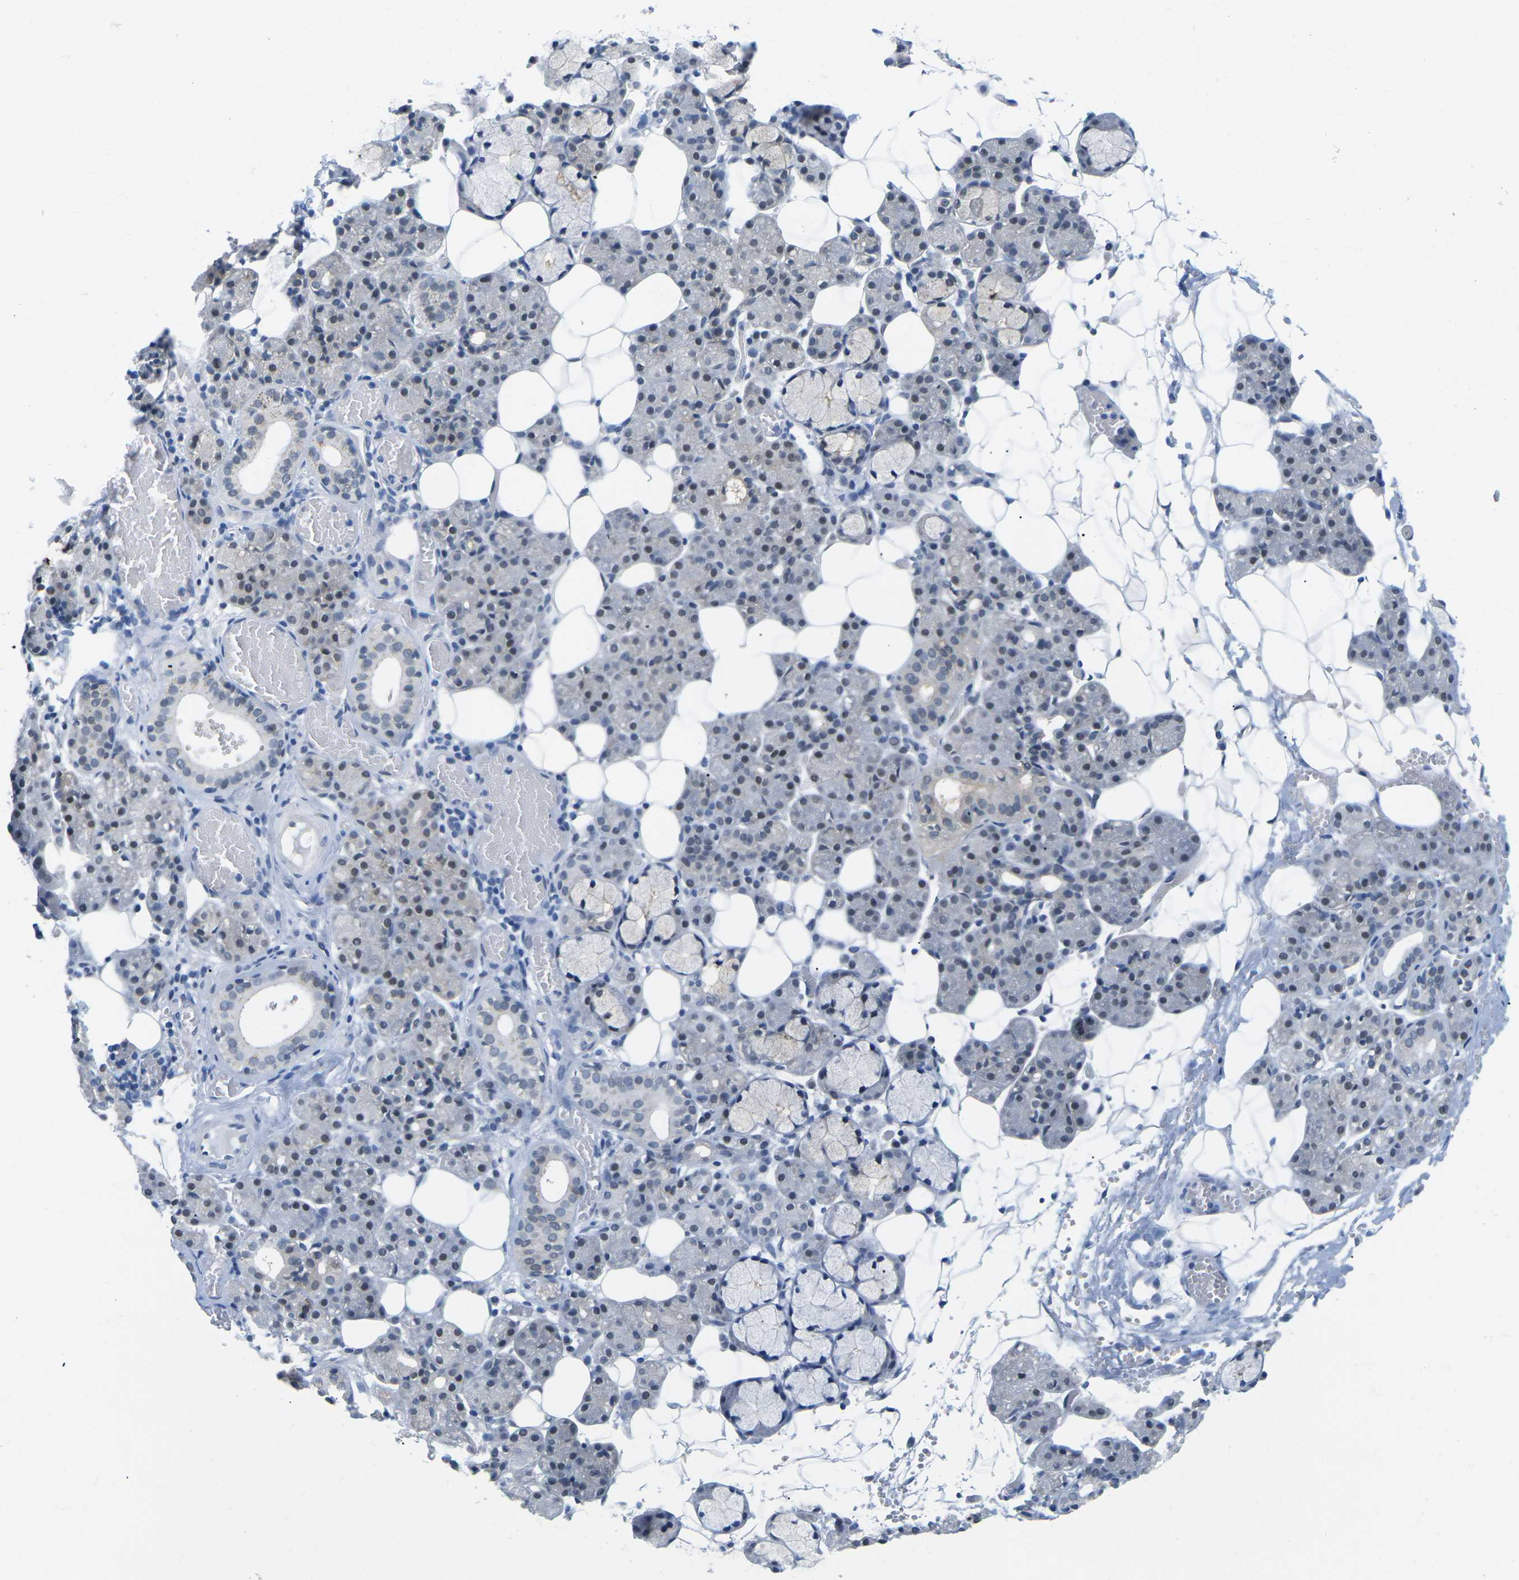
{"staining": {"intensity": "moderate", "quantity": "25%-75%", "location": "nuclear"}, "tissue": "salivary gland", "cell_type": "Glandular cells", "image_type": "normal", "snomed": [{"axis": "morphology", "description": "Normal tissue, NOS"}, {"axis": "topography", "description": "Salivary gland"}], "caption": "IHC histopathology image of benign salivary gland: salivary gland stained using immunohistochemistry (IHC) reveals medium levels of moderate protein expression localized specifically in the nuclear of glandular cells, appearing as a nuclear brown color.", "gene": "UBA7", "patient": {"sex": "male", "age": 63}}